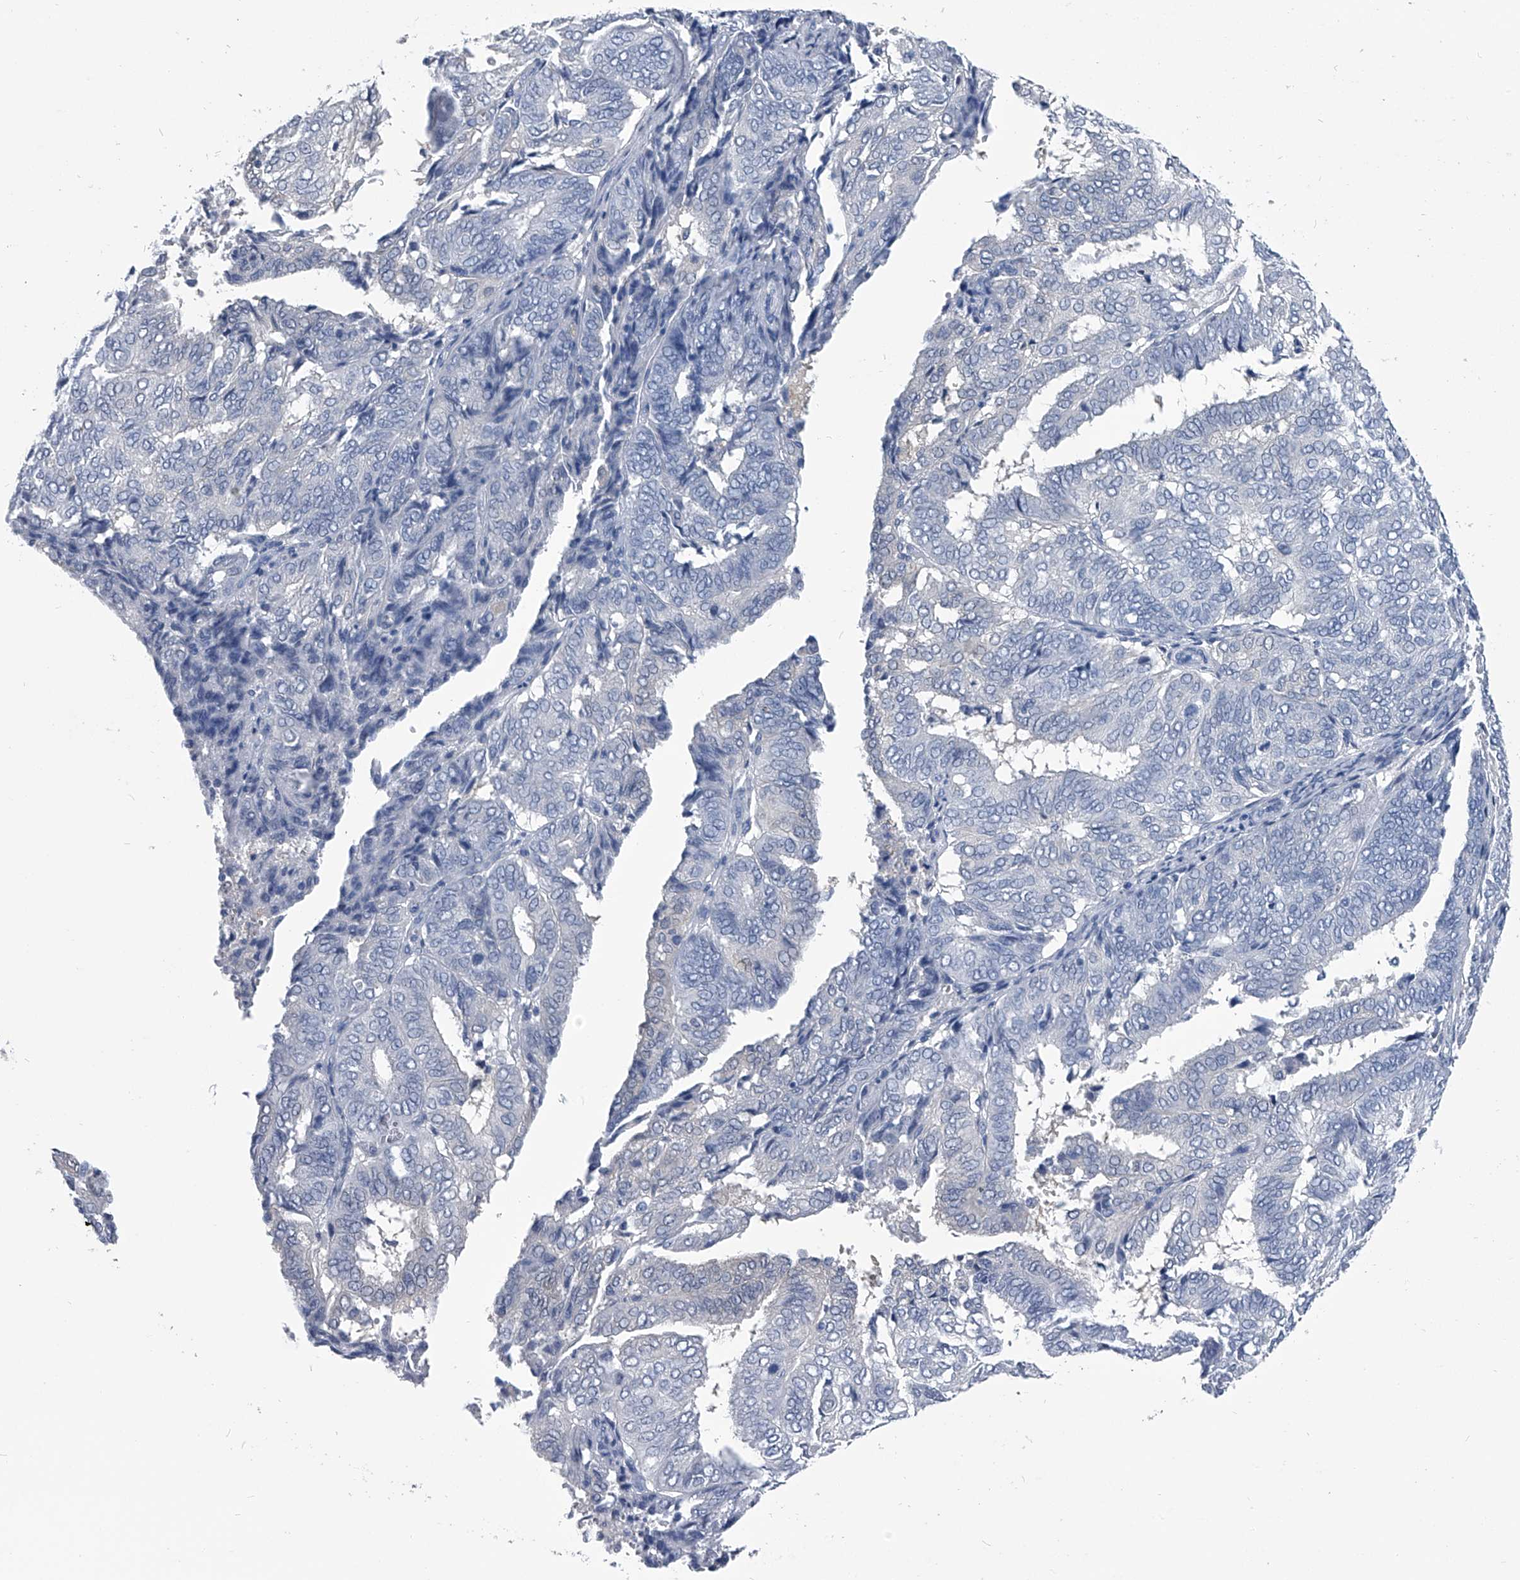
{"staining": {"intensity": "negative", "quantity": "none", "location": "none"}, "tissue": "endometrial cancer", "cell_type": "Tumor cells", "image_type": "cancer", "snomed": [{"axis": "morphology", "description": "Adenocarcinoma, NOS"}, {"axis": "topography", "description": "Uterus"}], "caption": "A high-resolution photomicrograph shows immunohistochemistry (IHC) staining of endometrial adenocarcinoma, which displays no significant staining in tumor cells.", "gene": "PDXK", "patient": {"sex": "female", "age": 60}}